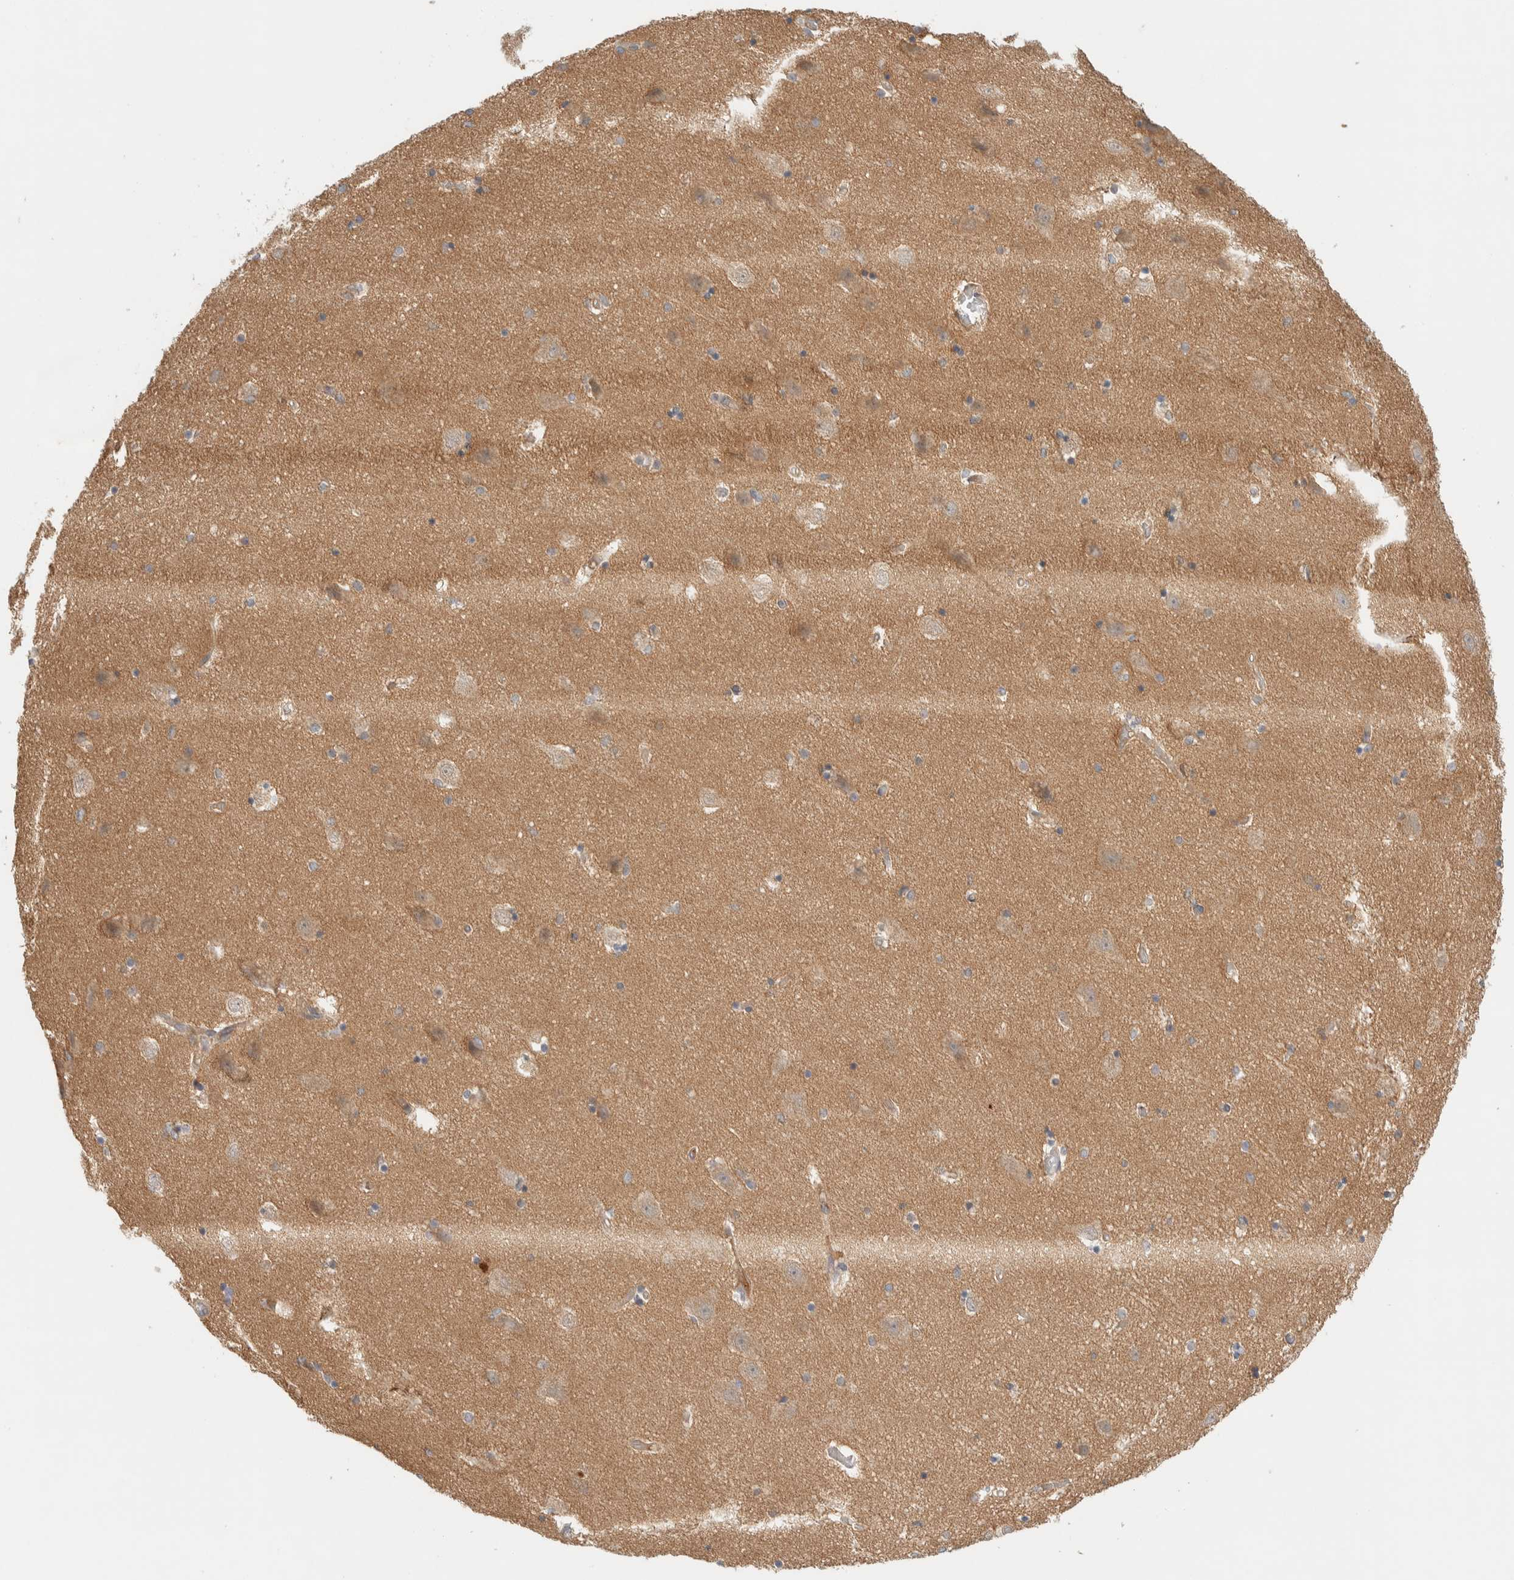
{"staining": {"intensity": "negative", "quantity": "none", "location": "none"}, "tissue": "hippocampus", "cell_type": "Glial cells", "image_type": "normal", "snomed": [{"axis": "morphology", "description": "Normal tissue, NOS"}, {"axis": "topography", "description": "Hippocampus"}], "caption": "This image is of unremarkable hippocampus stained with immunohistochemistry (IHC) to label a protein in brown with the nuclei are counter-stained blue. There is no staining in glial cells.", "gene": "FAM167A", "patient": {"sex": "female", "age": 54}}